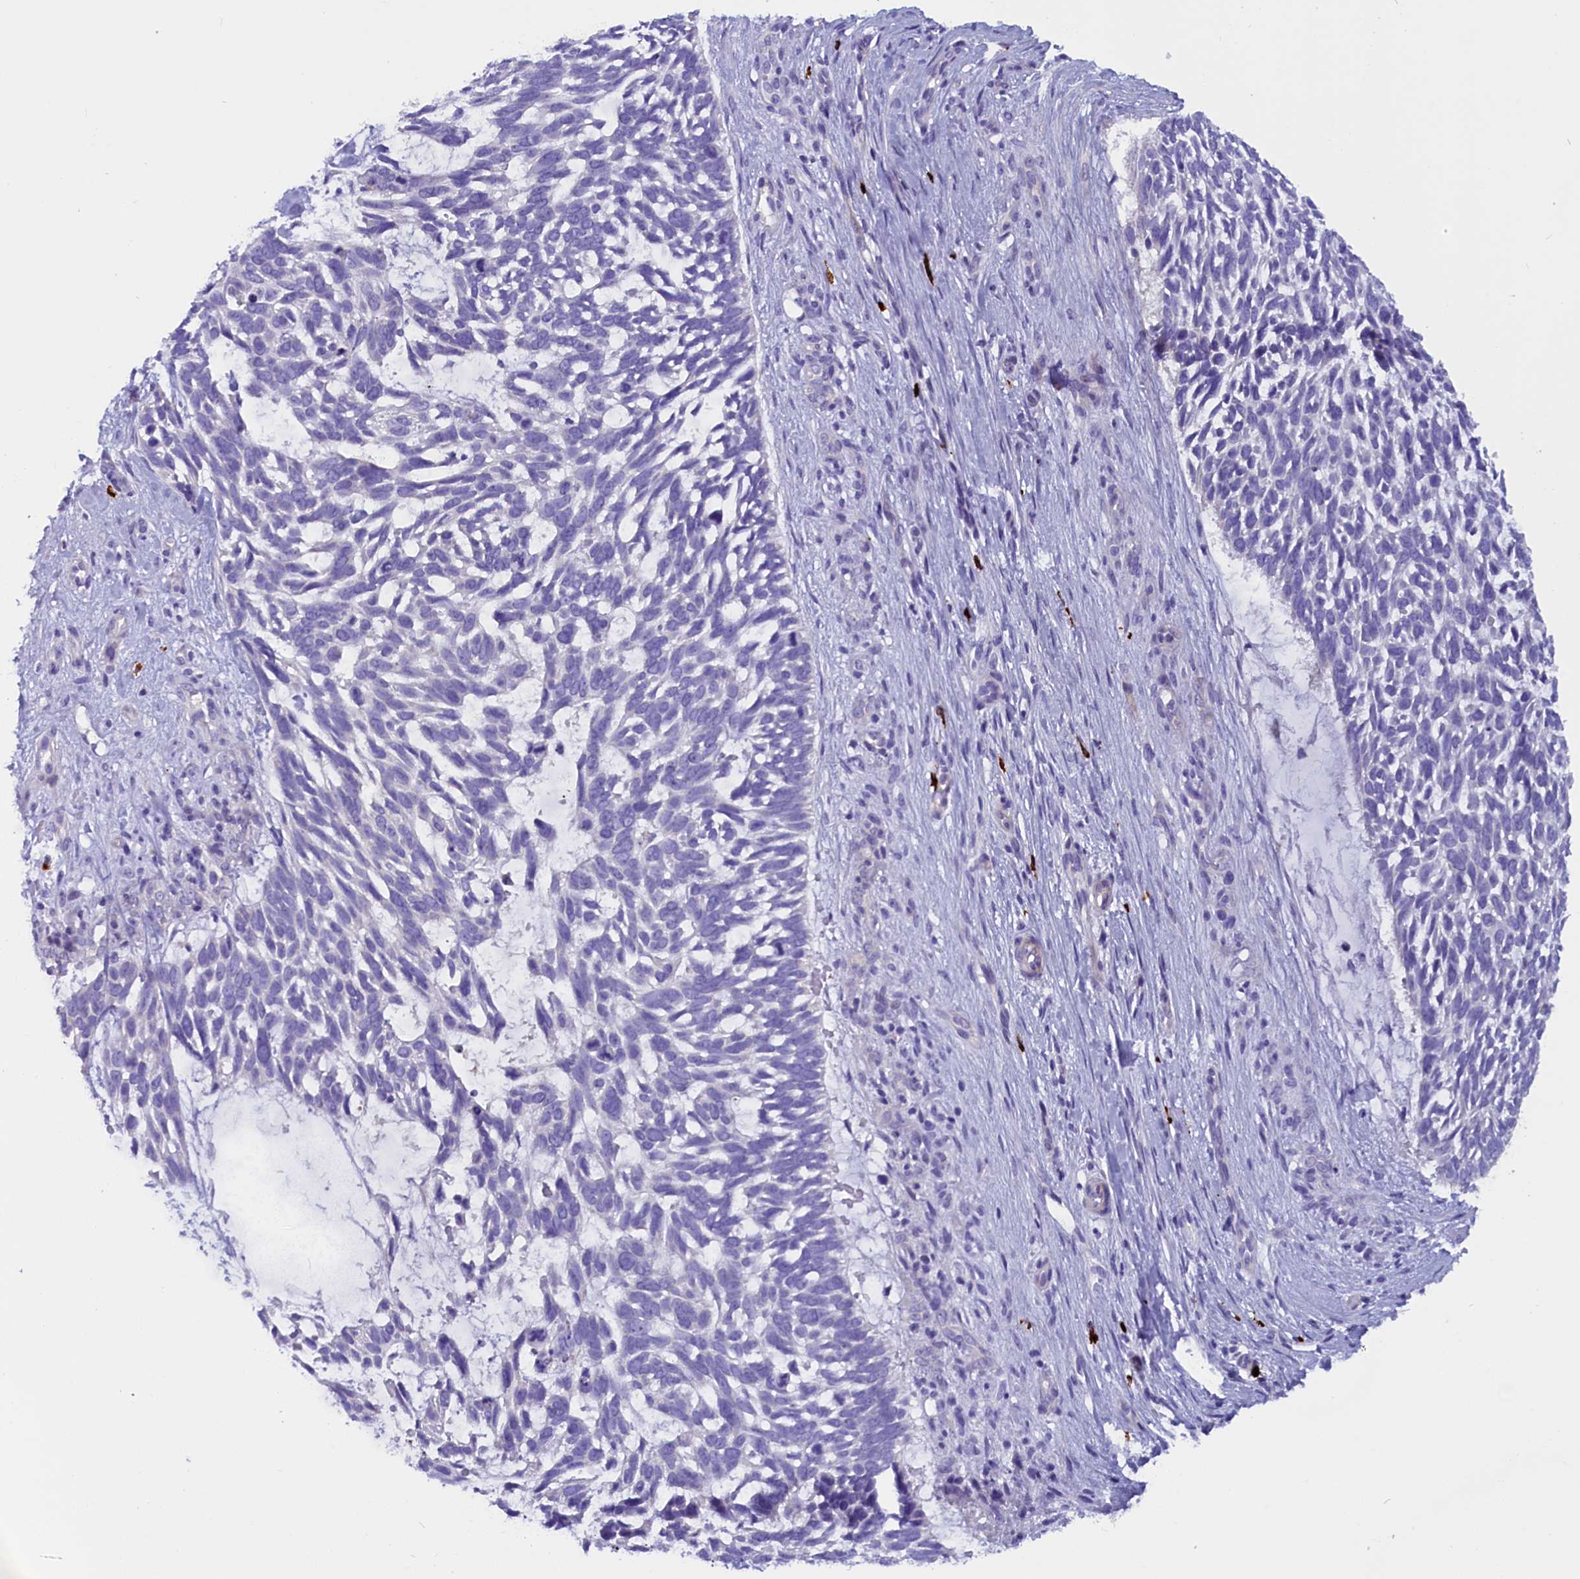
{"staining": {"intensity": "negative", "quantity": "none", "location": "none"}, "tissue": "skin cancer", "cell_type": "Tumor cells", "image_type": "cancer", "snomed": [{"axis": "morphology", "description": "Basal cell carcinoma"}, {"axis": "topography", "description": "Skin"}], "caption": "Skin cancer (basal cell carcinoma) stained for a protein using immunohistochemistry displays no staining tumor cells.", "gene": "RTTN", "patient": {"sex": "male", "age": 88}}